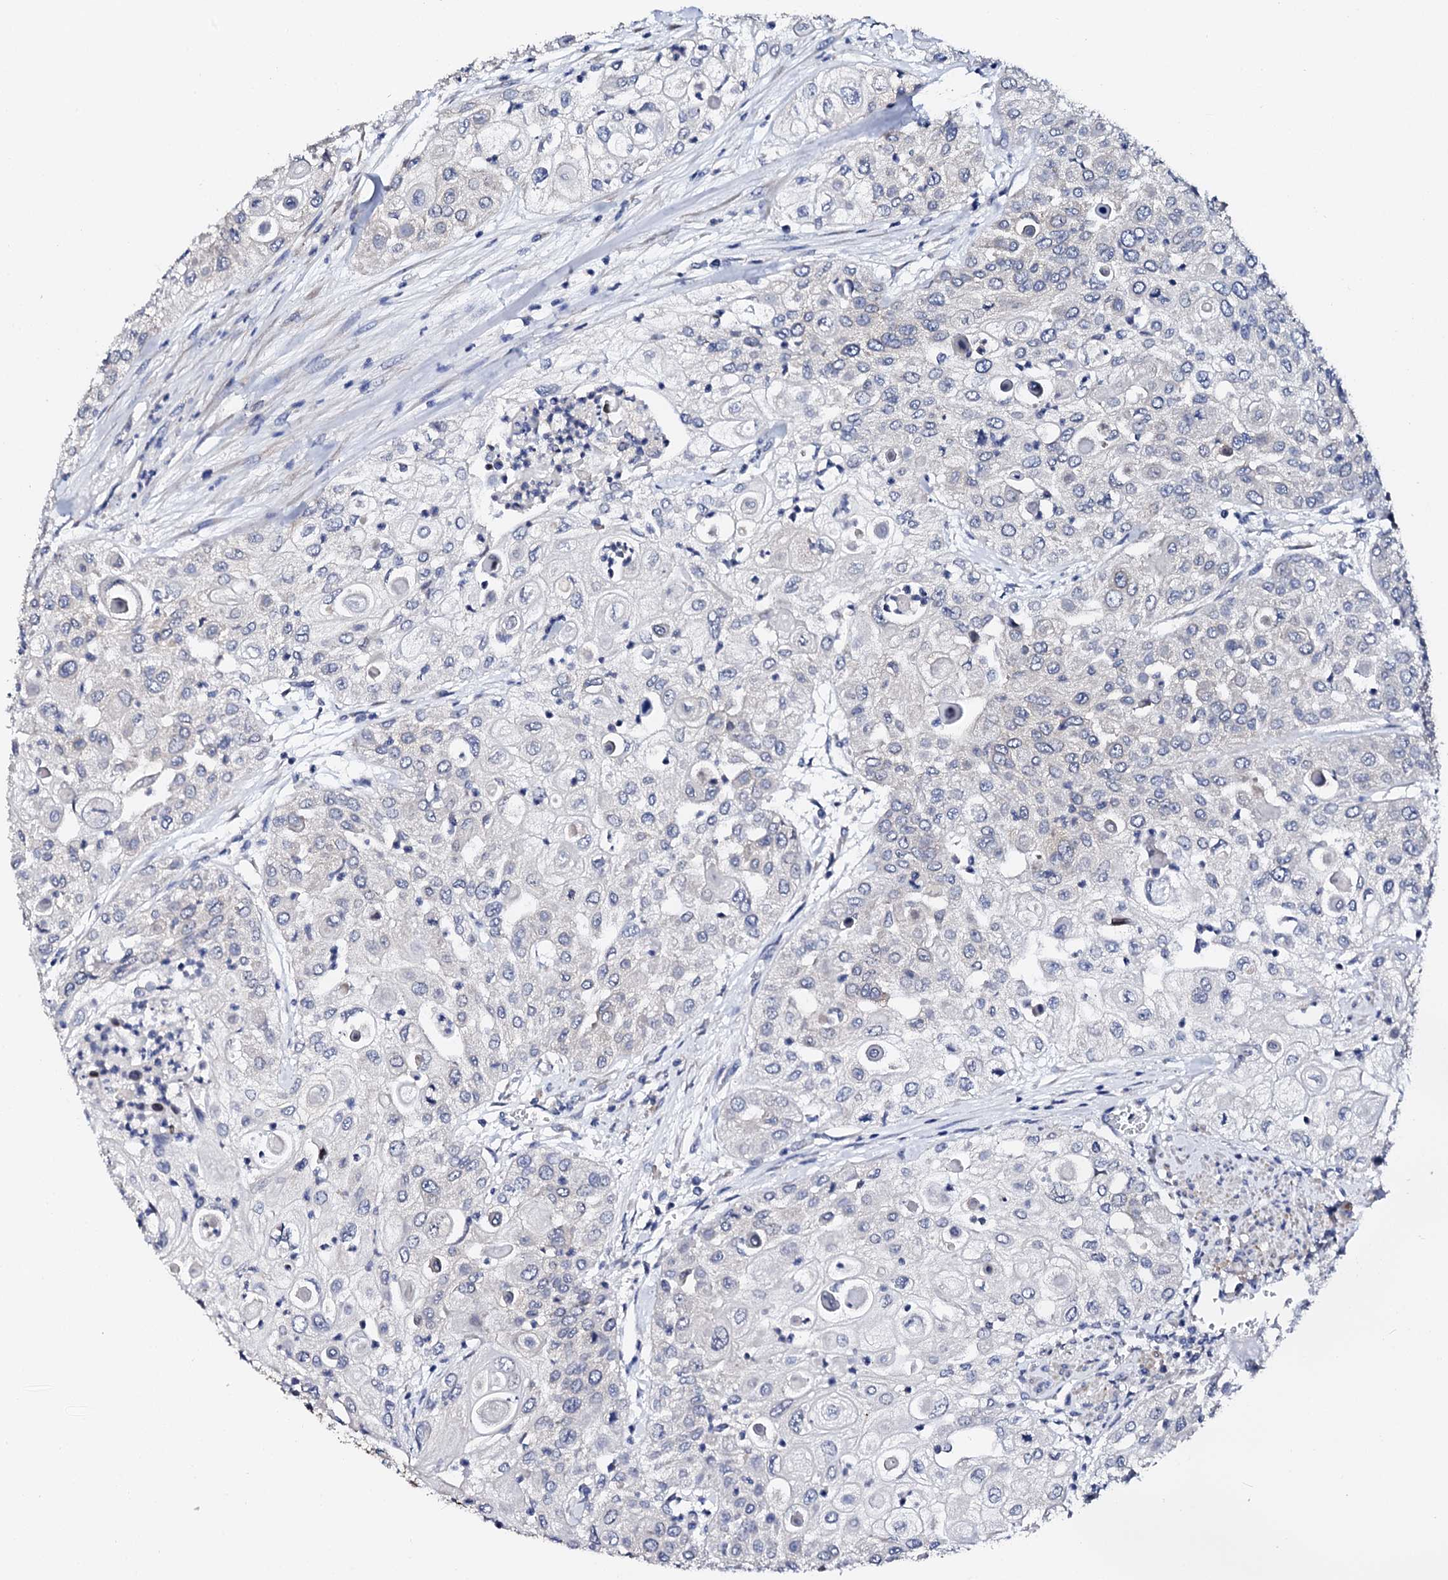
{"staining": {"intensity": "negative", "quantity": "none", "location": "none"}, "tissue": "urothelial cancer", "cell_type": "Tumor cells", "image_type": "cancer", "snomed": [{"axis": "morphology", "description": "Urothelial carcinoma, High grade"}, {"axis": "topography", "description": "Urinary bladder"}], "caption": "Immunohistochemical staining of human high-grade urothelial carcinoma exhibits no significant positivity in tumor cells. The staining was performed using DAB to visualize the protein expression in brown, while the nuclei were stained in blue with hematoxylin (Magnification: 20x).", "gene": "NUP58", "patient": {"sex": "female", "age": 79}}